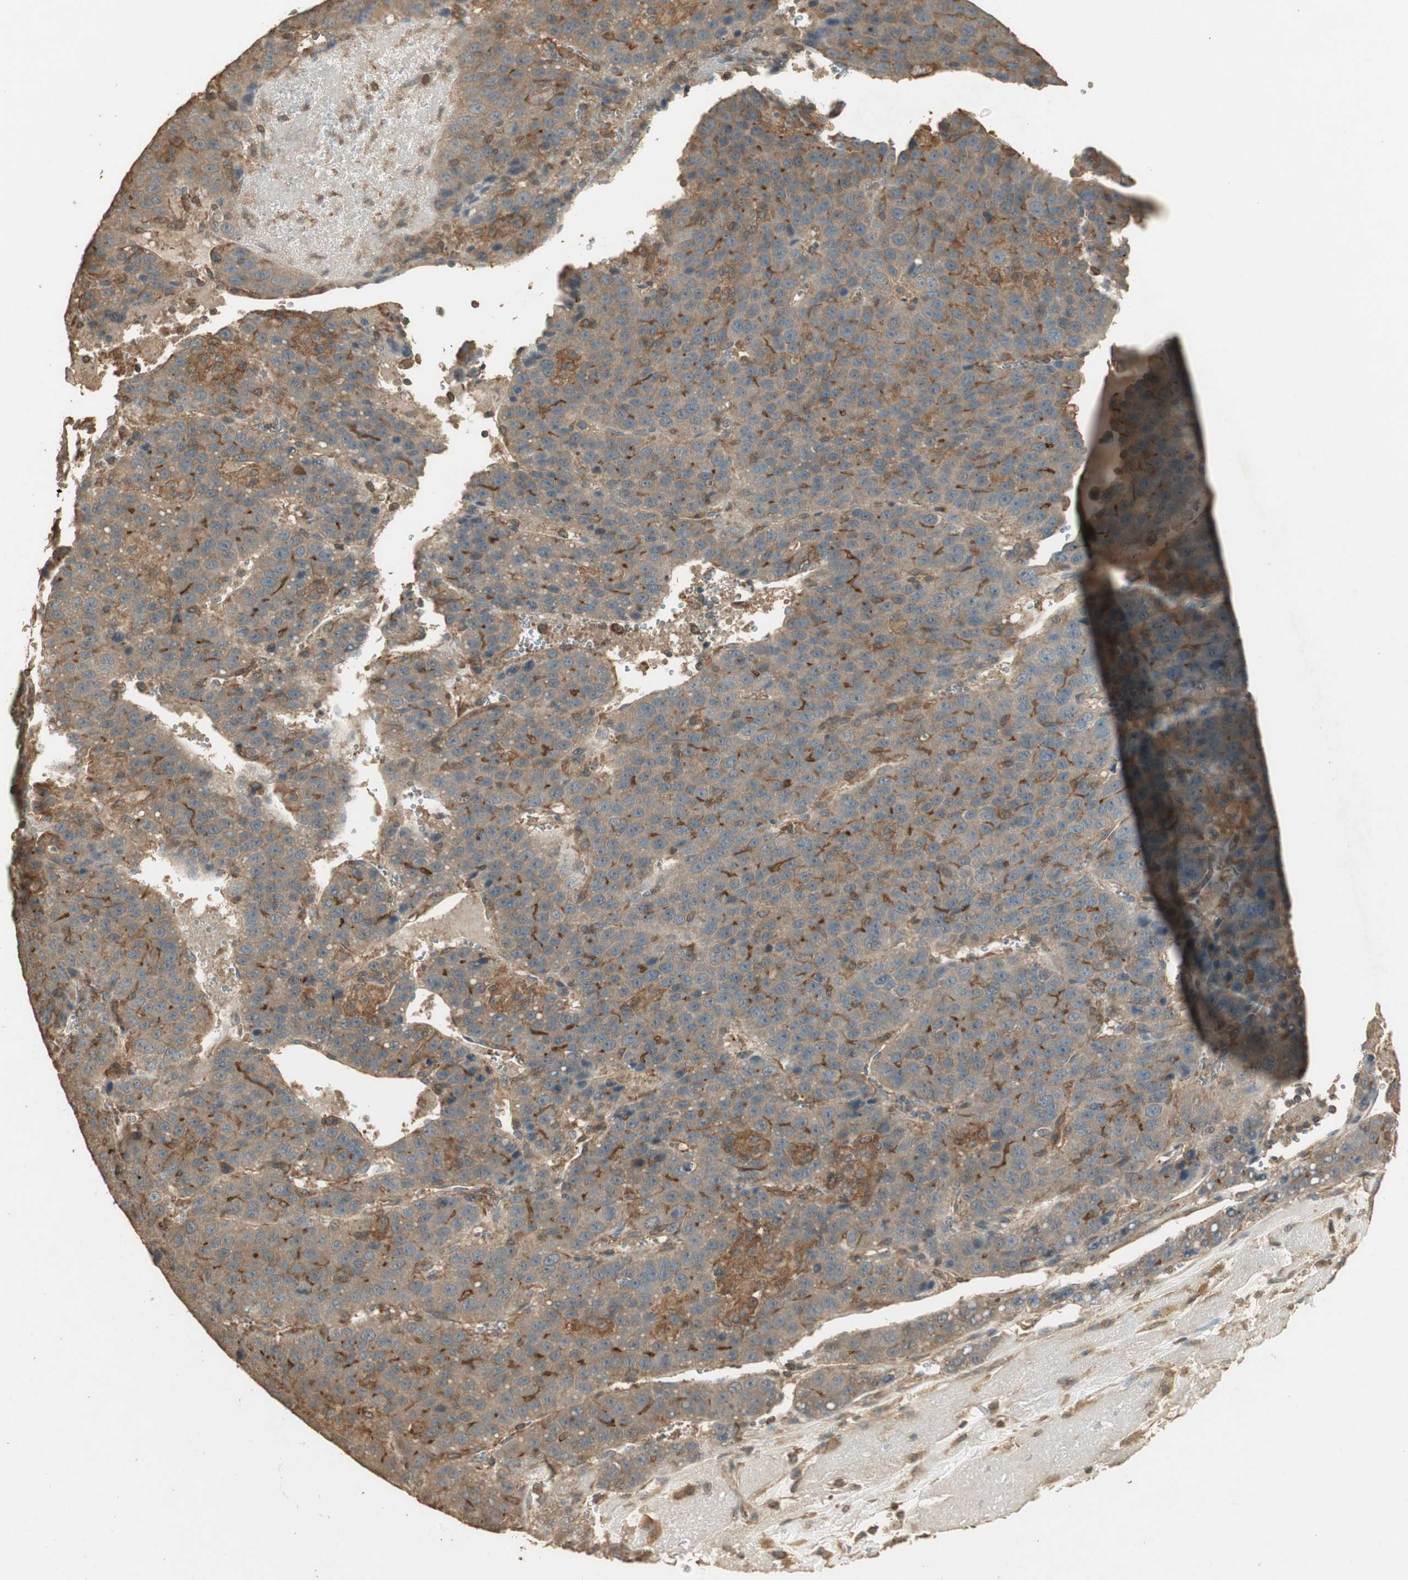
{"staining": {"intensity": "weak", "quantity": ">75%", "location": "cytoplasmic/membranous"}, "tissue": "liver cancer", "cell_type": "Tumor cells", "image_type": "cancer", "snomed": [{"axis": "morphology", "description": "Carcinoma, Hepatocellular, NOS"}, {"axis": "topography", "description": "Liver"}], "caption": "The immunohistochemical stain highlights weak cytoplasmic/membranous staining in tumor cells of liver cancer (hepatocellular carcinoma) tissue.", "gene": "USP2", "patient": {"sex": "female", "age": 53}}